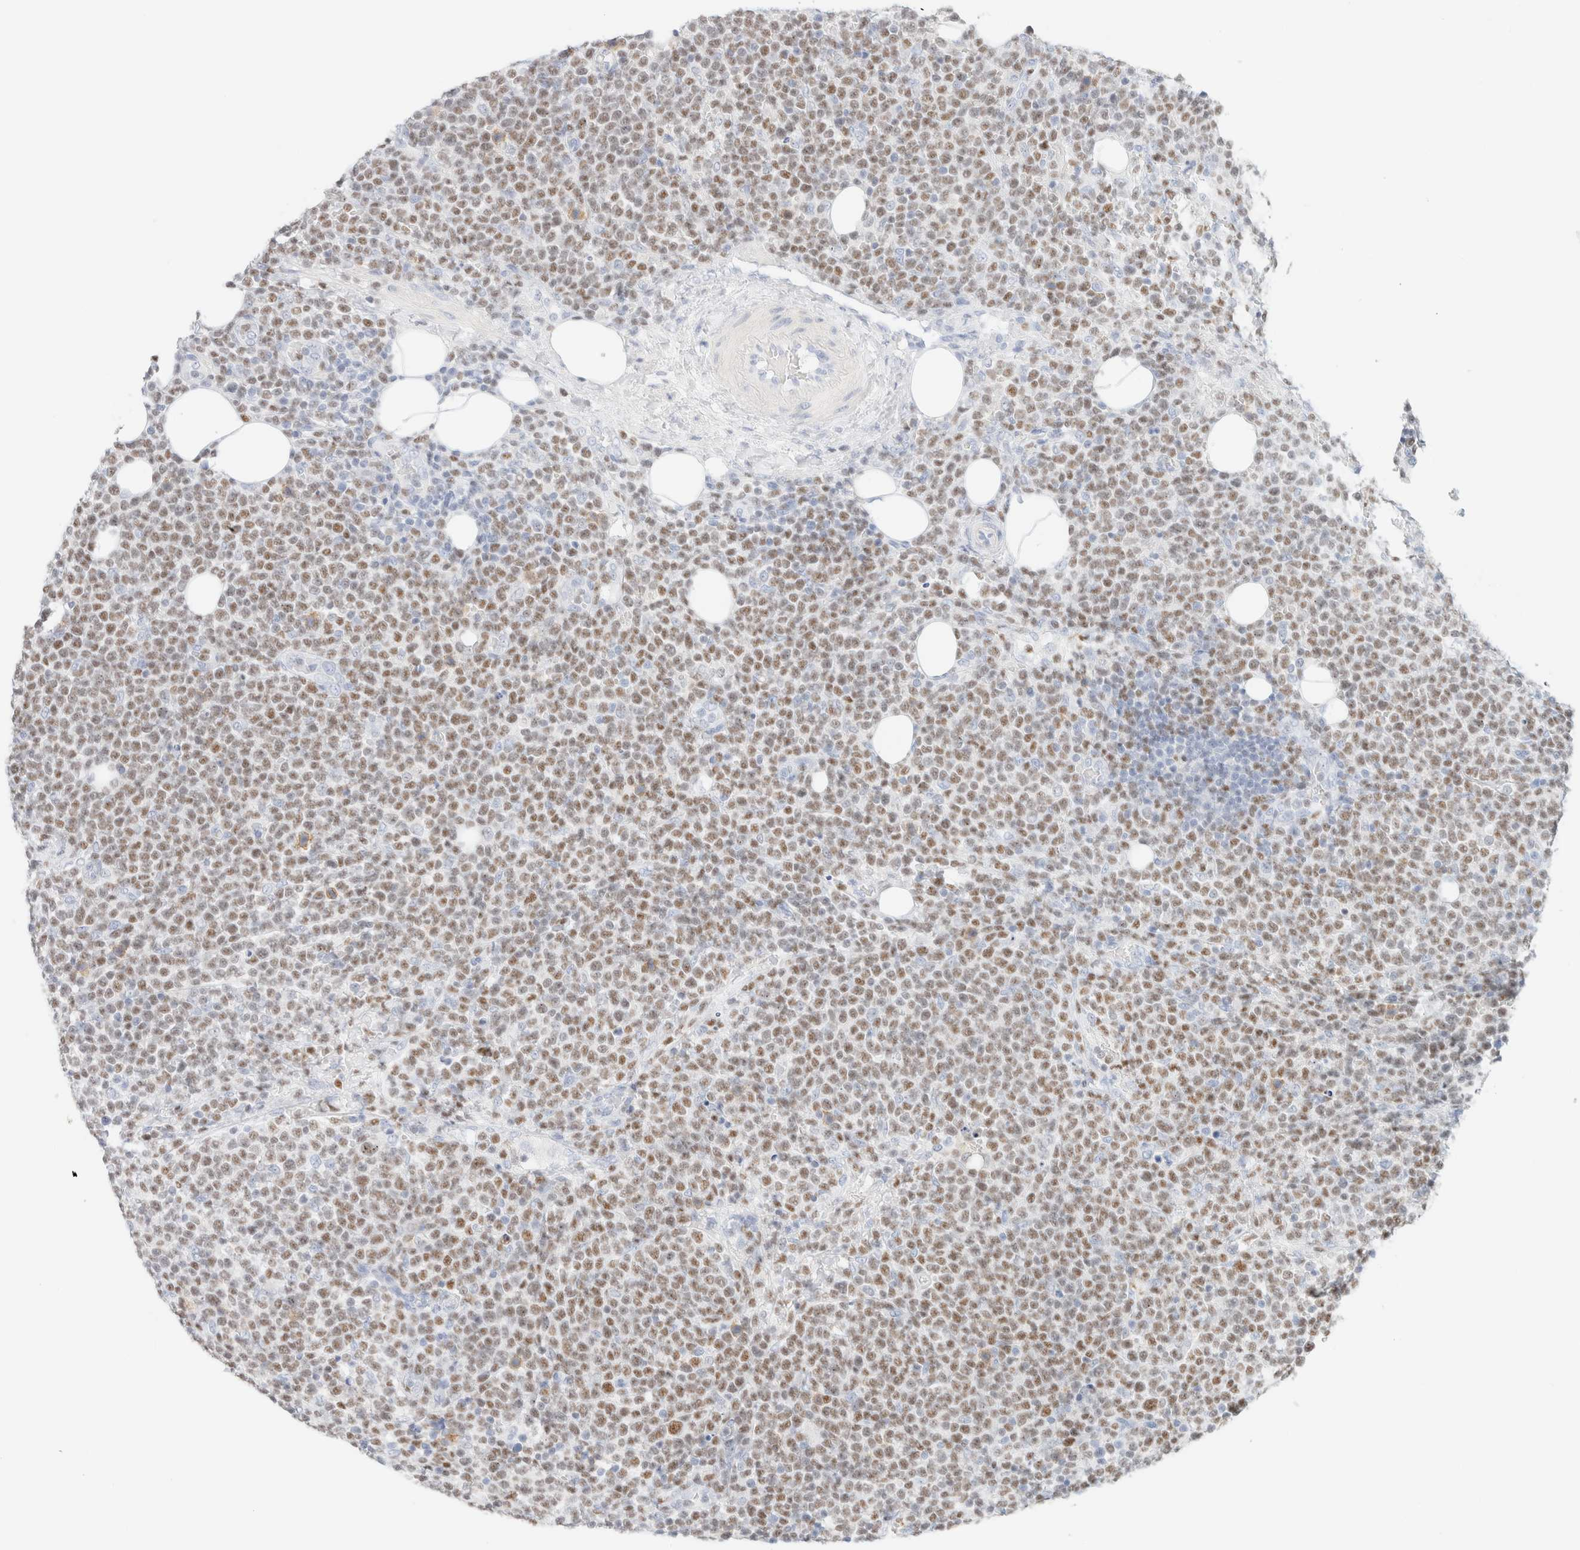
{"staining": {"intensity": "moderate", "quantity": ">75%", "location": "nuclear"}, "tissue": "lymphoma", "cell_type": "Tumor cells", "image_type": "cancer", "snomed": [{"axis": "morphology", "description": "Malignant lymphoma, non-Hodgkin's type, High grade"}, {"axis": "topography", "description": "Lymph node"}], "caption": "An IHC micrograph of tumor tissue is shown. Protein staining in brown labels moderate nuclear positivity in lymphoma within tumor cells. (brown staining indicates protein expression, while blue staining denotes nuclei).", "gene": "IKZF3", "patient": {"sex": "male", "age": 61}}